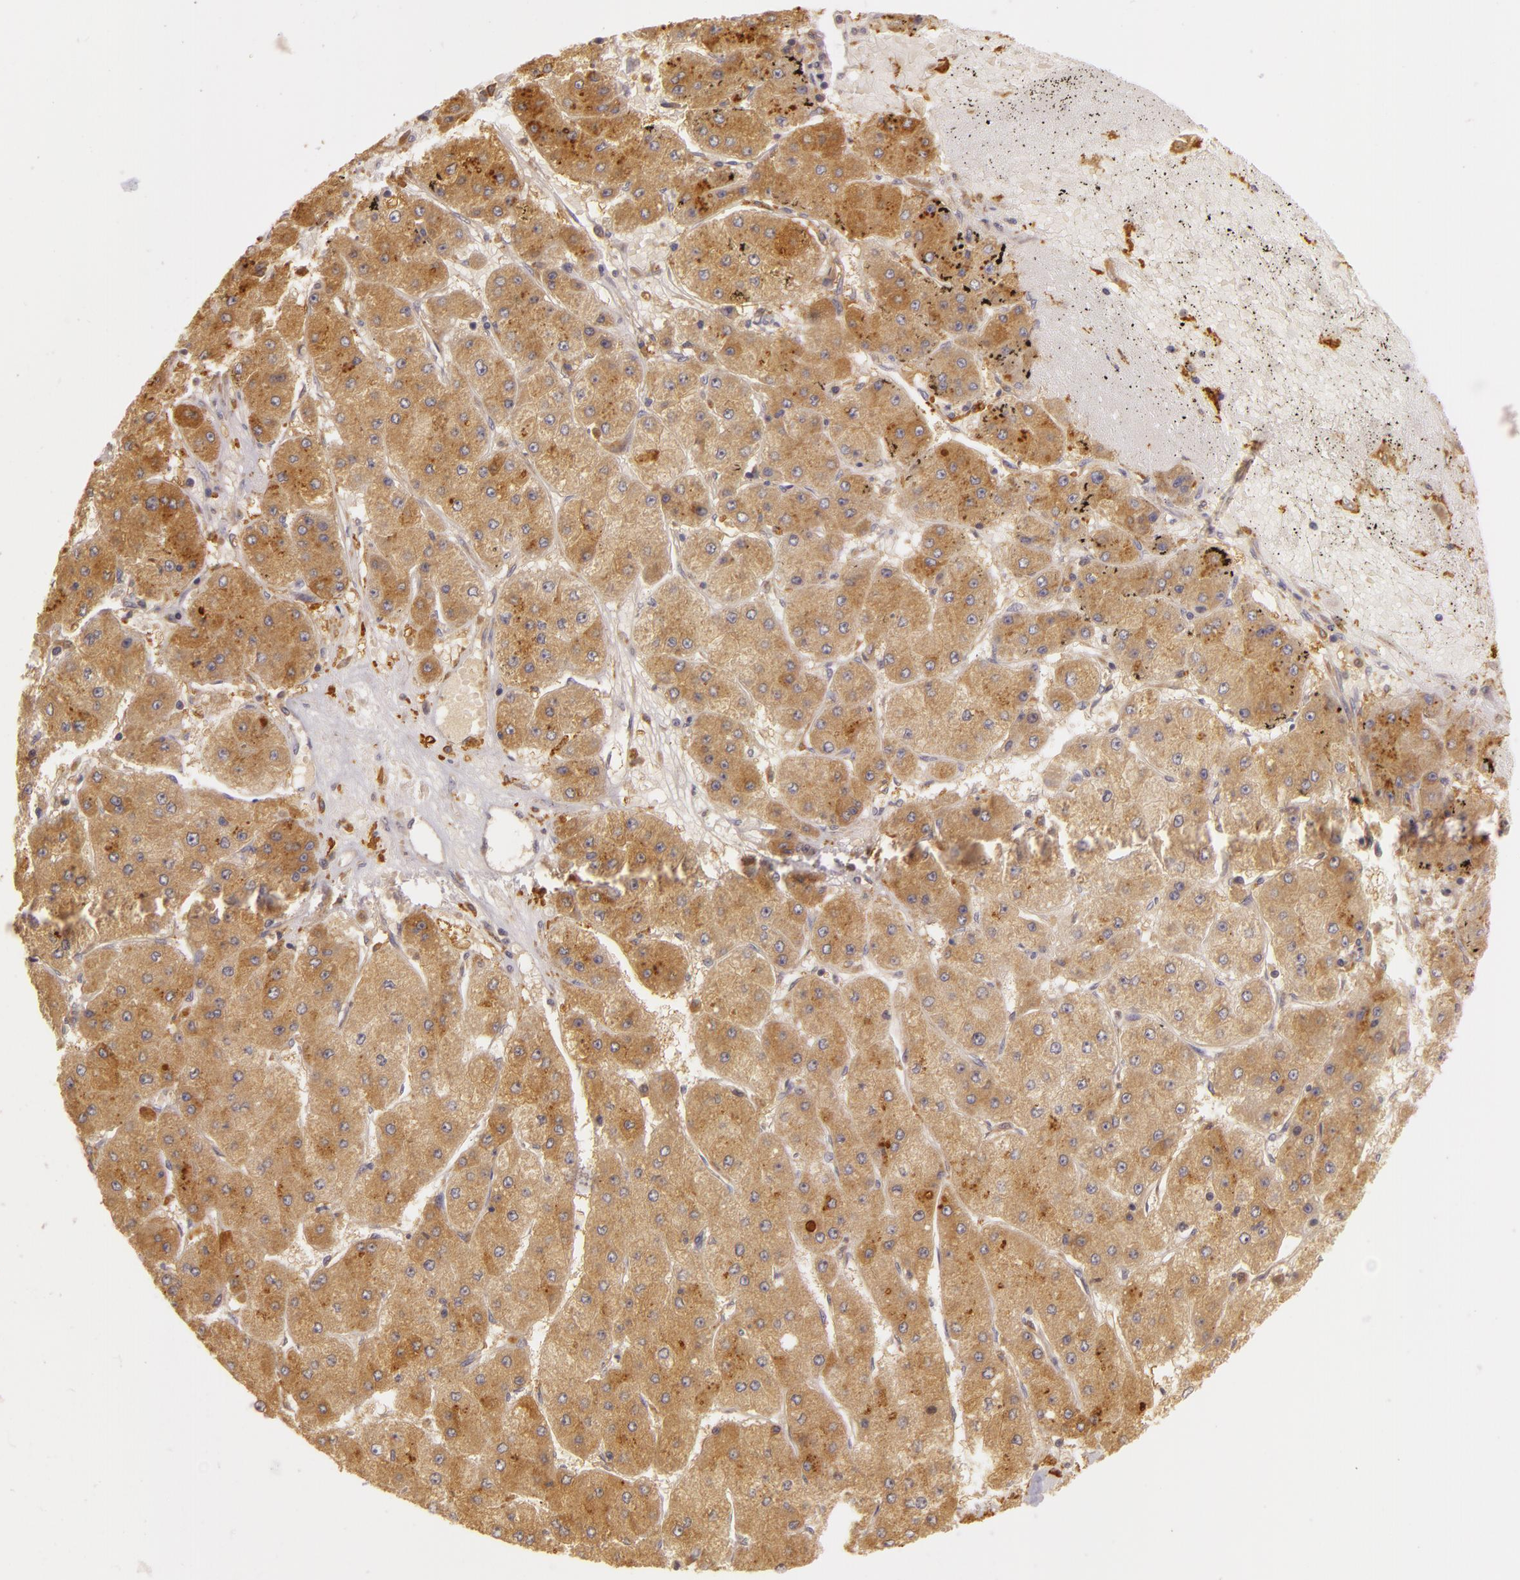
{"staining": {"intensity": "moderate", "quantity": ">75%", "location": "cytoplasmic/membranous"}, "tissue": "liver cancer", "cell_type": "Tumor cells", "image_type": "cancer", "snomed": [{"axis": "morphology", "description": "Carcinoma, Hepatocellular, NOS"}, {"axis": "topography", "description": "Liver"}], "caption": "A brown stain highlights moderate cytoplasmic/membranous staining of a protein in hepatocellular carcinoma (liver) tumor cells.", "gene": "PPP1R3F", "patient": {"sex": "female", "age": 52}}